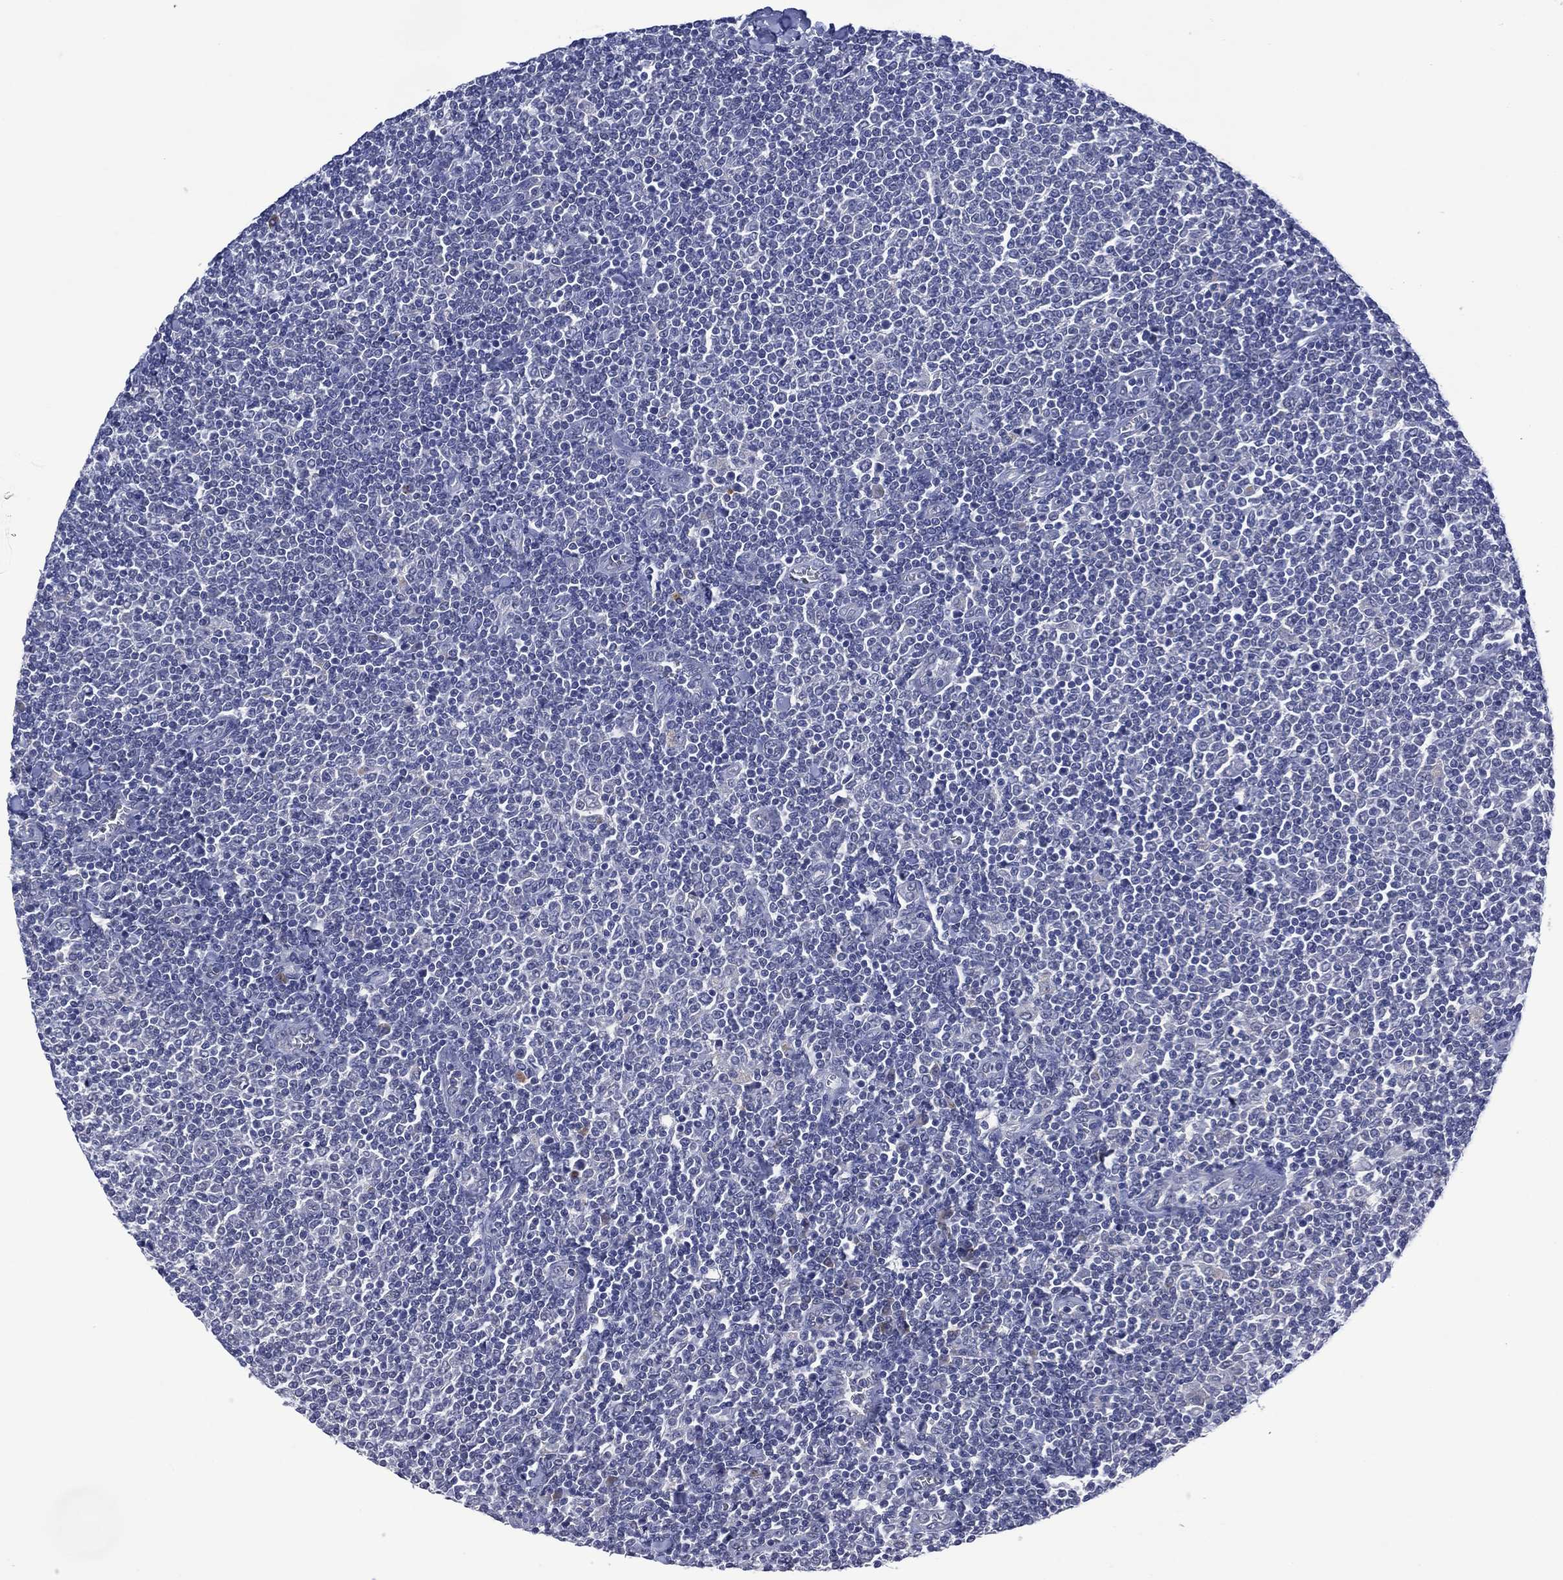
{"staining": {"intensity": "negative", "quantity": "none", "location": "none"}, "tissue": "lymphoma", "cell_type": "Tumor cells", "image_type": "cancer", "snomed": [{"axis": "morphology", "description": "Malignant lymphoma, non-Hodgkin's type, Low grade"}, {"axis": "topography", "description": "Lymph node"}], "caption": "The micrograph shows no significant staining in tumor cells of low-grade malignant lymphoma, non-Hodgkin's type.", "gene": "ASB10", "patient": {"sex": "male", "age": 52}}